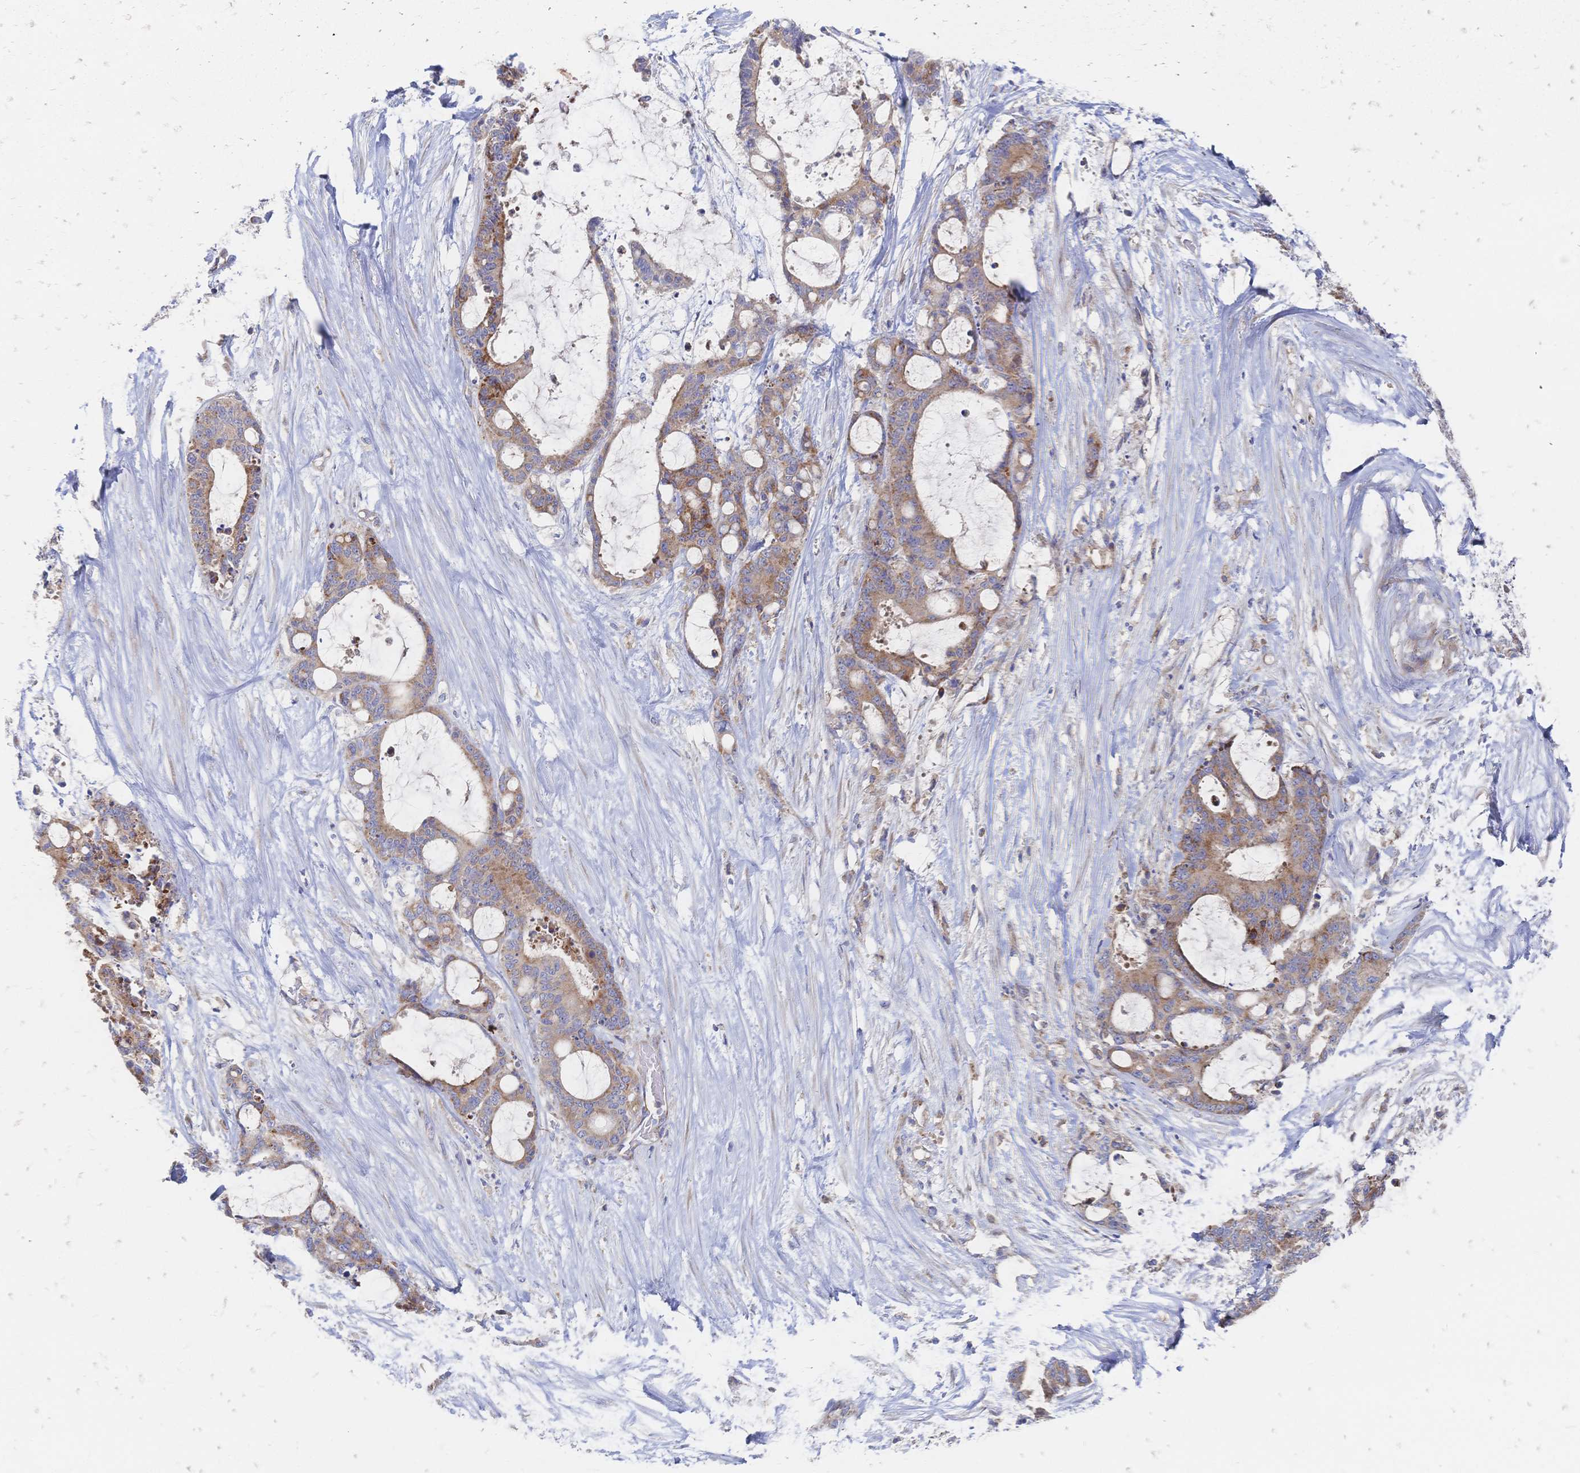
{"staining": {"intensity": "moderate", "quantity": ">75%", "location": "cytoplasmic/membranous"}, "tissue": "liver cancer", "cell_type": "Tumor cells", "image_type": "cancer", "snomed": [{"axis": "morphology", "description": "Normal tissue, NOS"}, {"axis": "morphology", "description": "Cholangiocarcinoma"}, {"axis": "topography", "description": "Liver"}, {"axis": "topography", "description": "Peripheral nerve tissue"}], "caption": "Liver cancer (cholangiocarcinoma) was stained to show a protein in brown. There is medium levels of moderate cytoplasmic/membranous positivity in approximately >75% of tumor cells.", "gene": "SORBS1", "patient": {"sex": "female", "age": 73}}